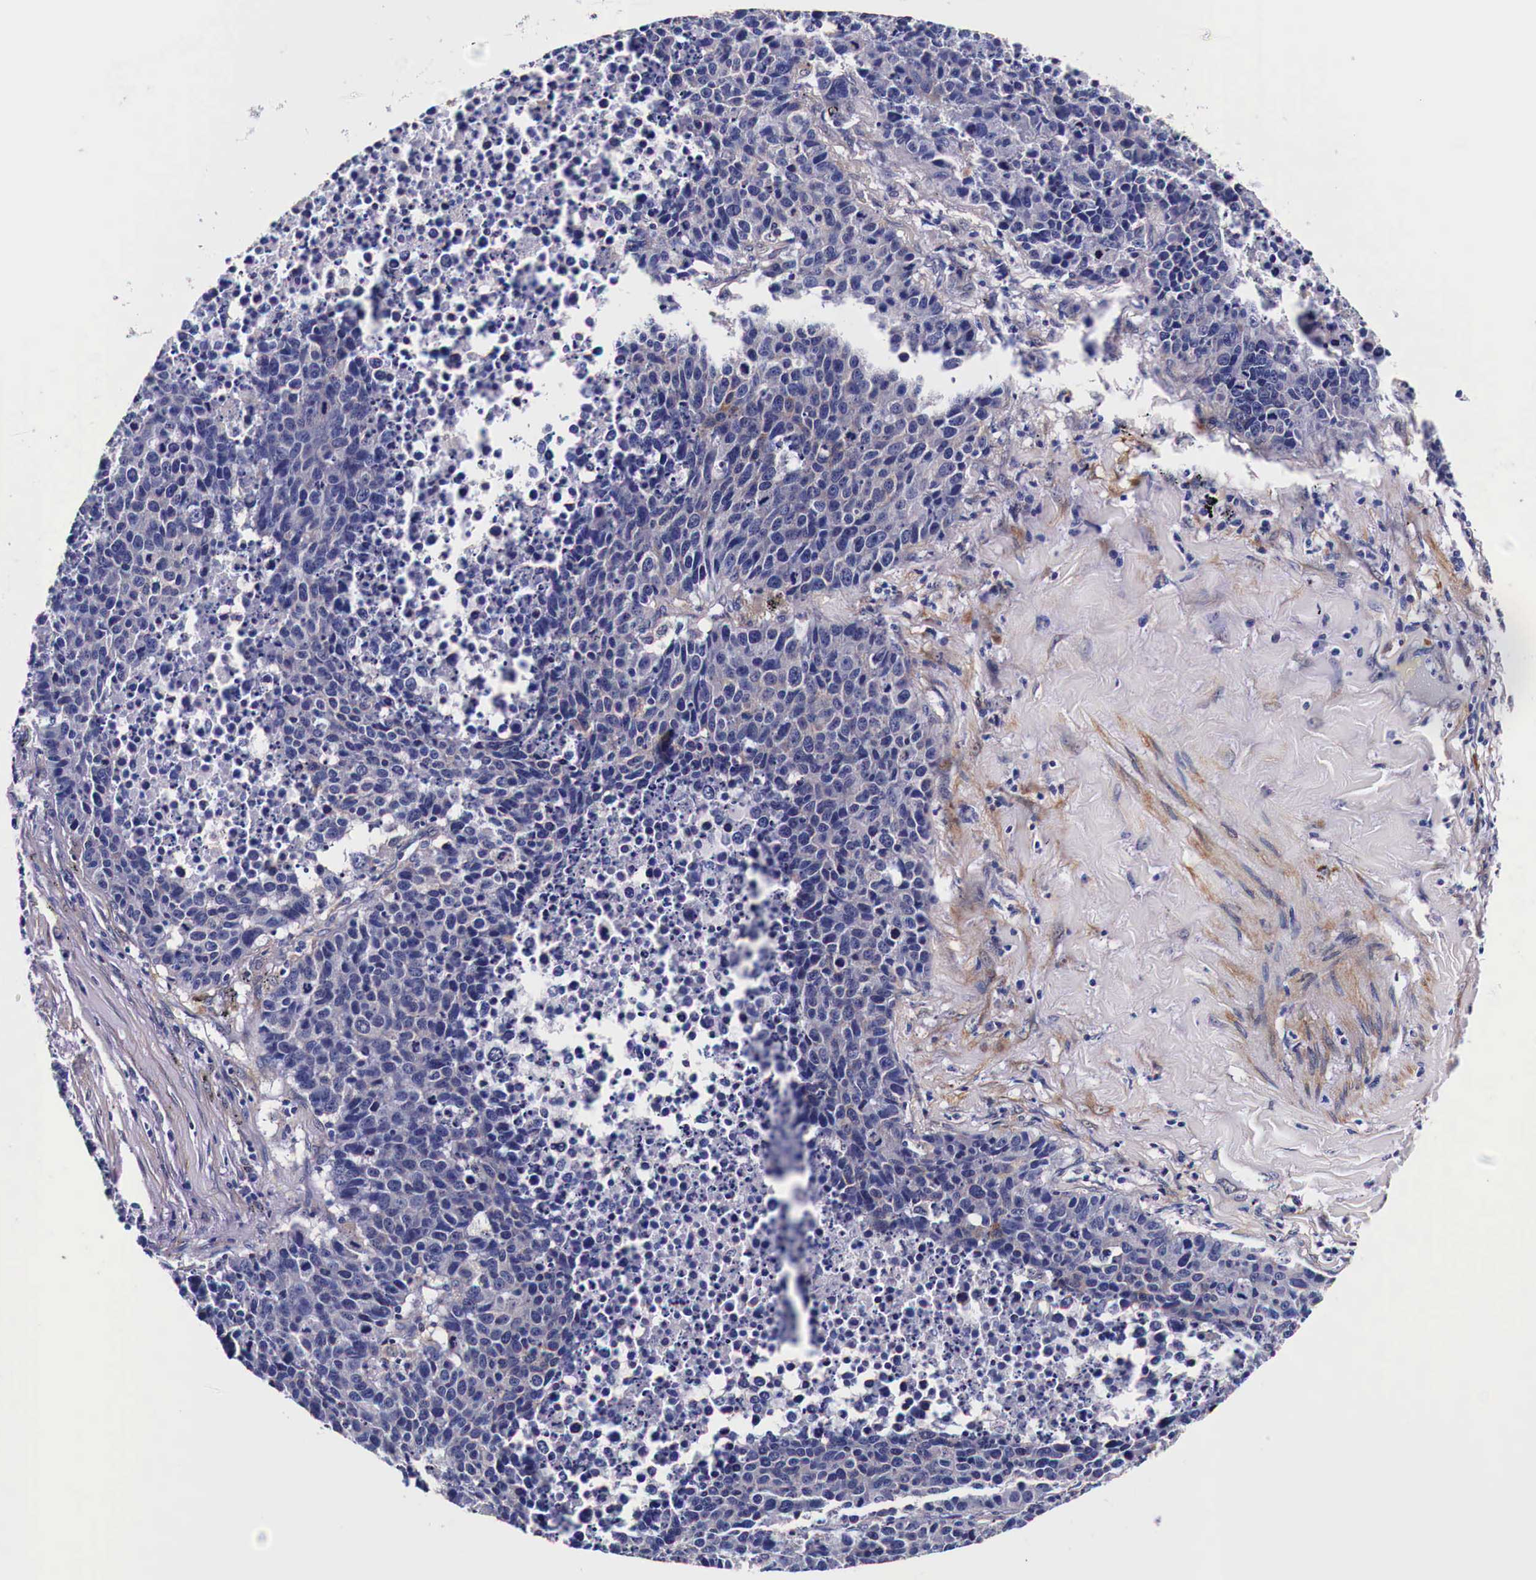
{"staining": {"intensity": "negative", "quantity": "none", "location": "none"}, "tissue": "lung cancer", "cell_type": "Tumor cells", "image_type": "cancer", "snomed": [{"axis": "morphology", "description": "Carcinoid, malignant, NOS"}, {"axis": "topography", "description": "Lung"}], "caption": "The photomicrograph displays no staining of tumor cells in lung cancer (carcinoid (malignant)). (DAB (3,3'-diaminobenzidine) IHC, high magnification).", "gene": "HSPB1", "patient": {"sex": "male", "age": 60}}